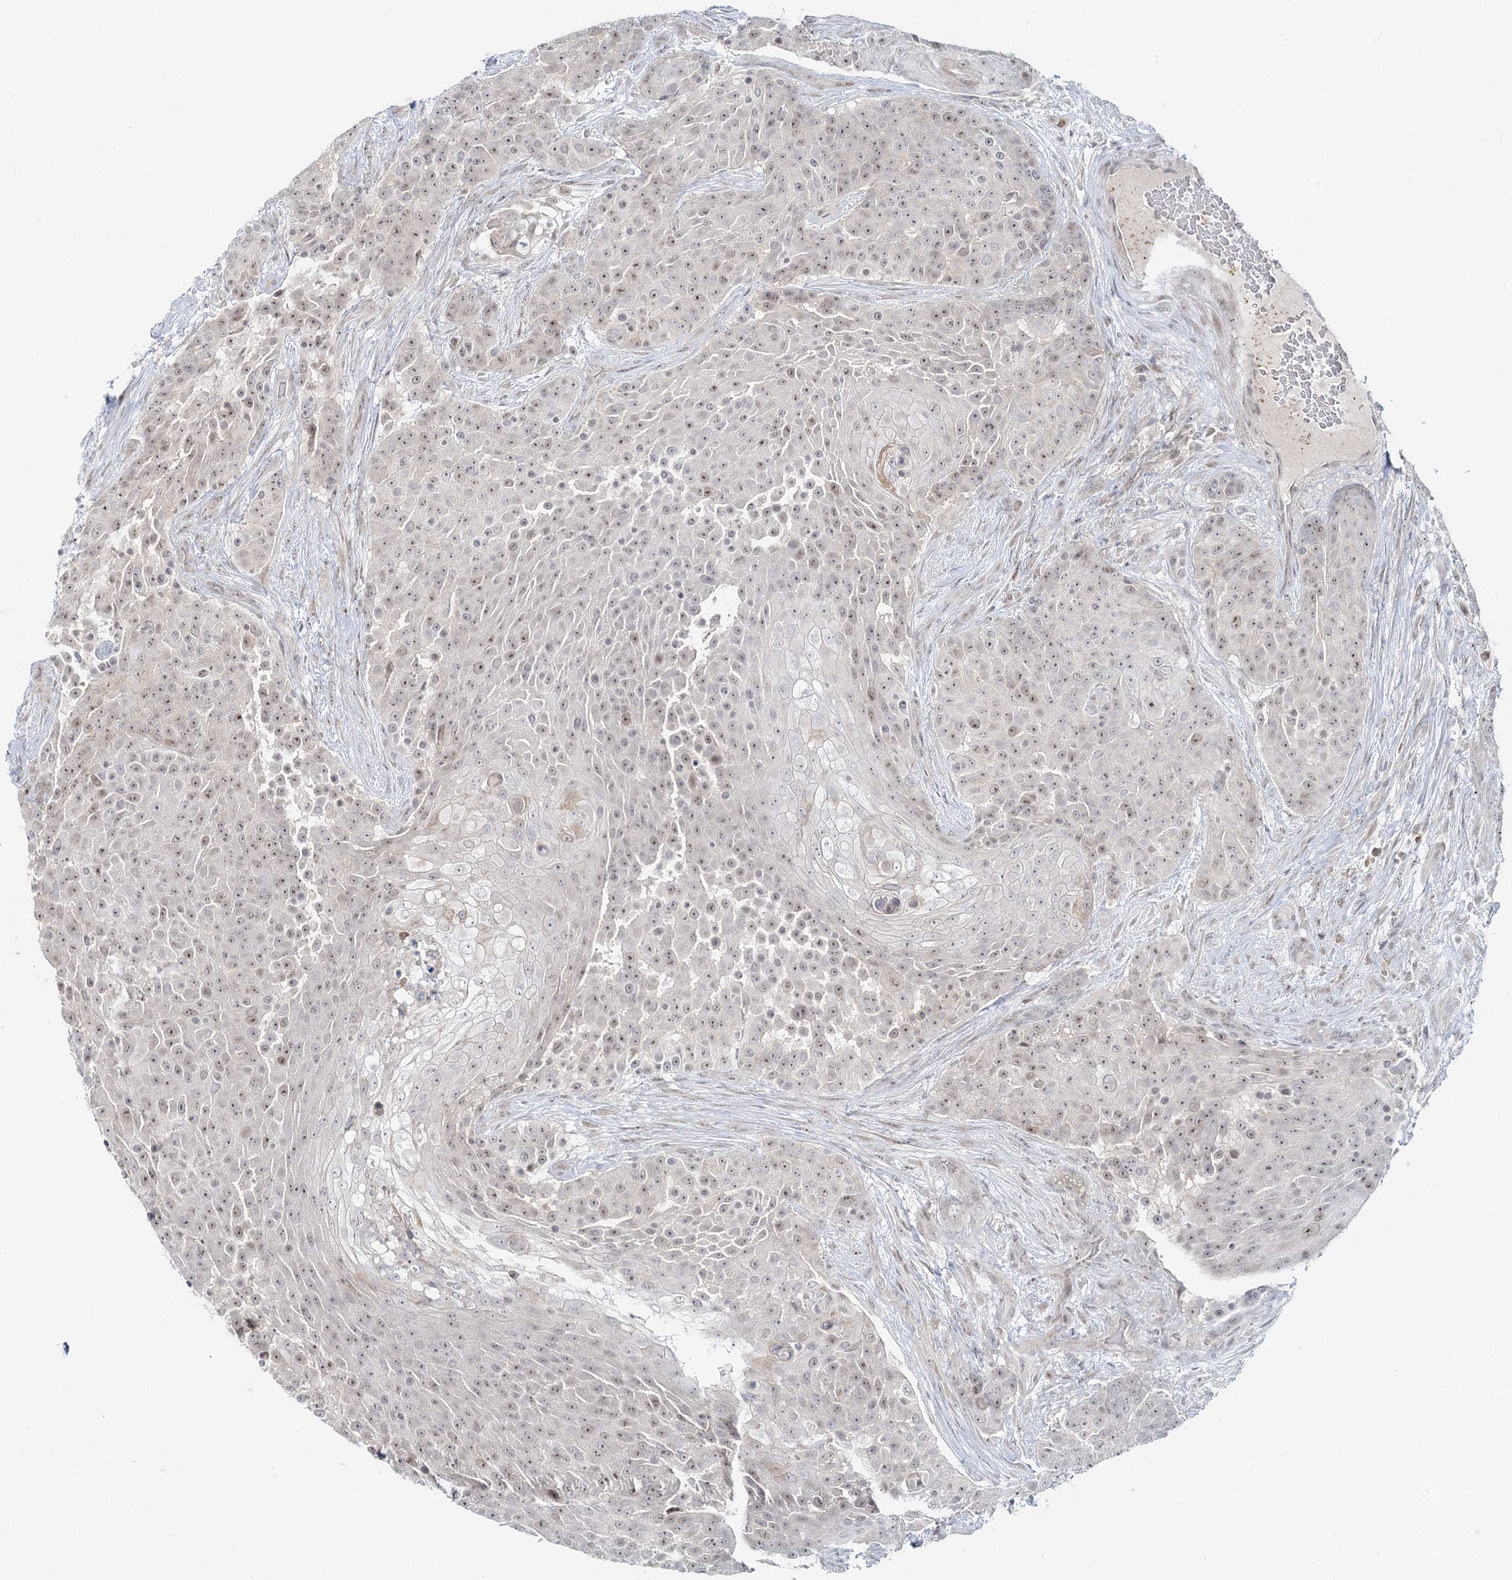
{"staining": {"intensity": "weak", "quantity": "<25%", "location": "nuclear"}, "tissue": "urothelial cancer", "cell_type": "Tumor cells", "image_type": "cancer", "snomed": [{"axis": "morphology", "description": "Urothelial carcinoma, High grade"}, {"axis": "topography", "description": "Urinary bladder"}], "caption": "This micrograph is of urothelial cancer stained with immunohistochemistry to label a protein in brown with the nuclei are counter-stained blue. There is no staining in tumor cells. (Stains: DAB immunohistochemistry (IHC) with hematoxylin counter stain, Microscopy: brightfield microscopy at high magnification).", "gene": "LEXM", "patient": {"sex": "female", "age": 63}}